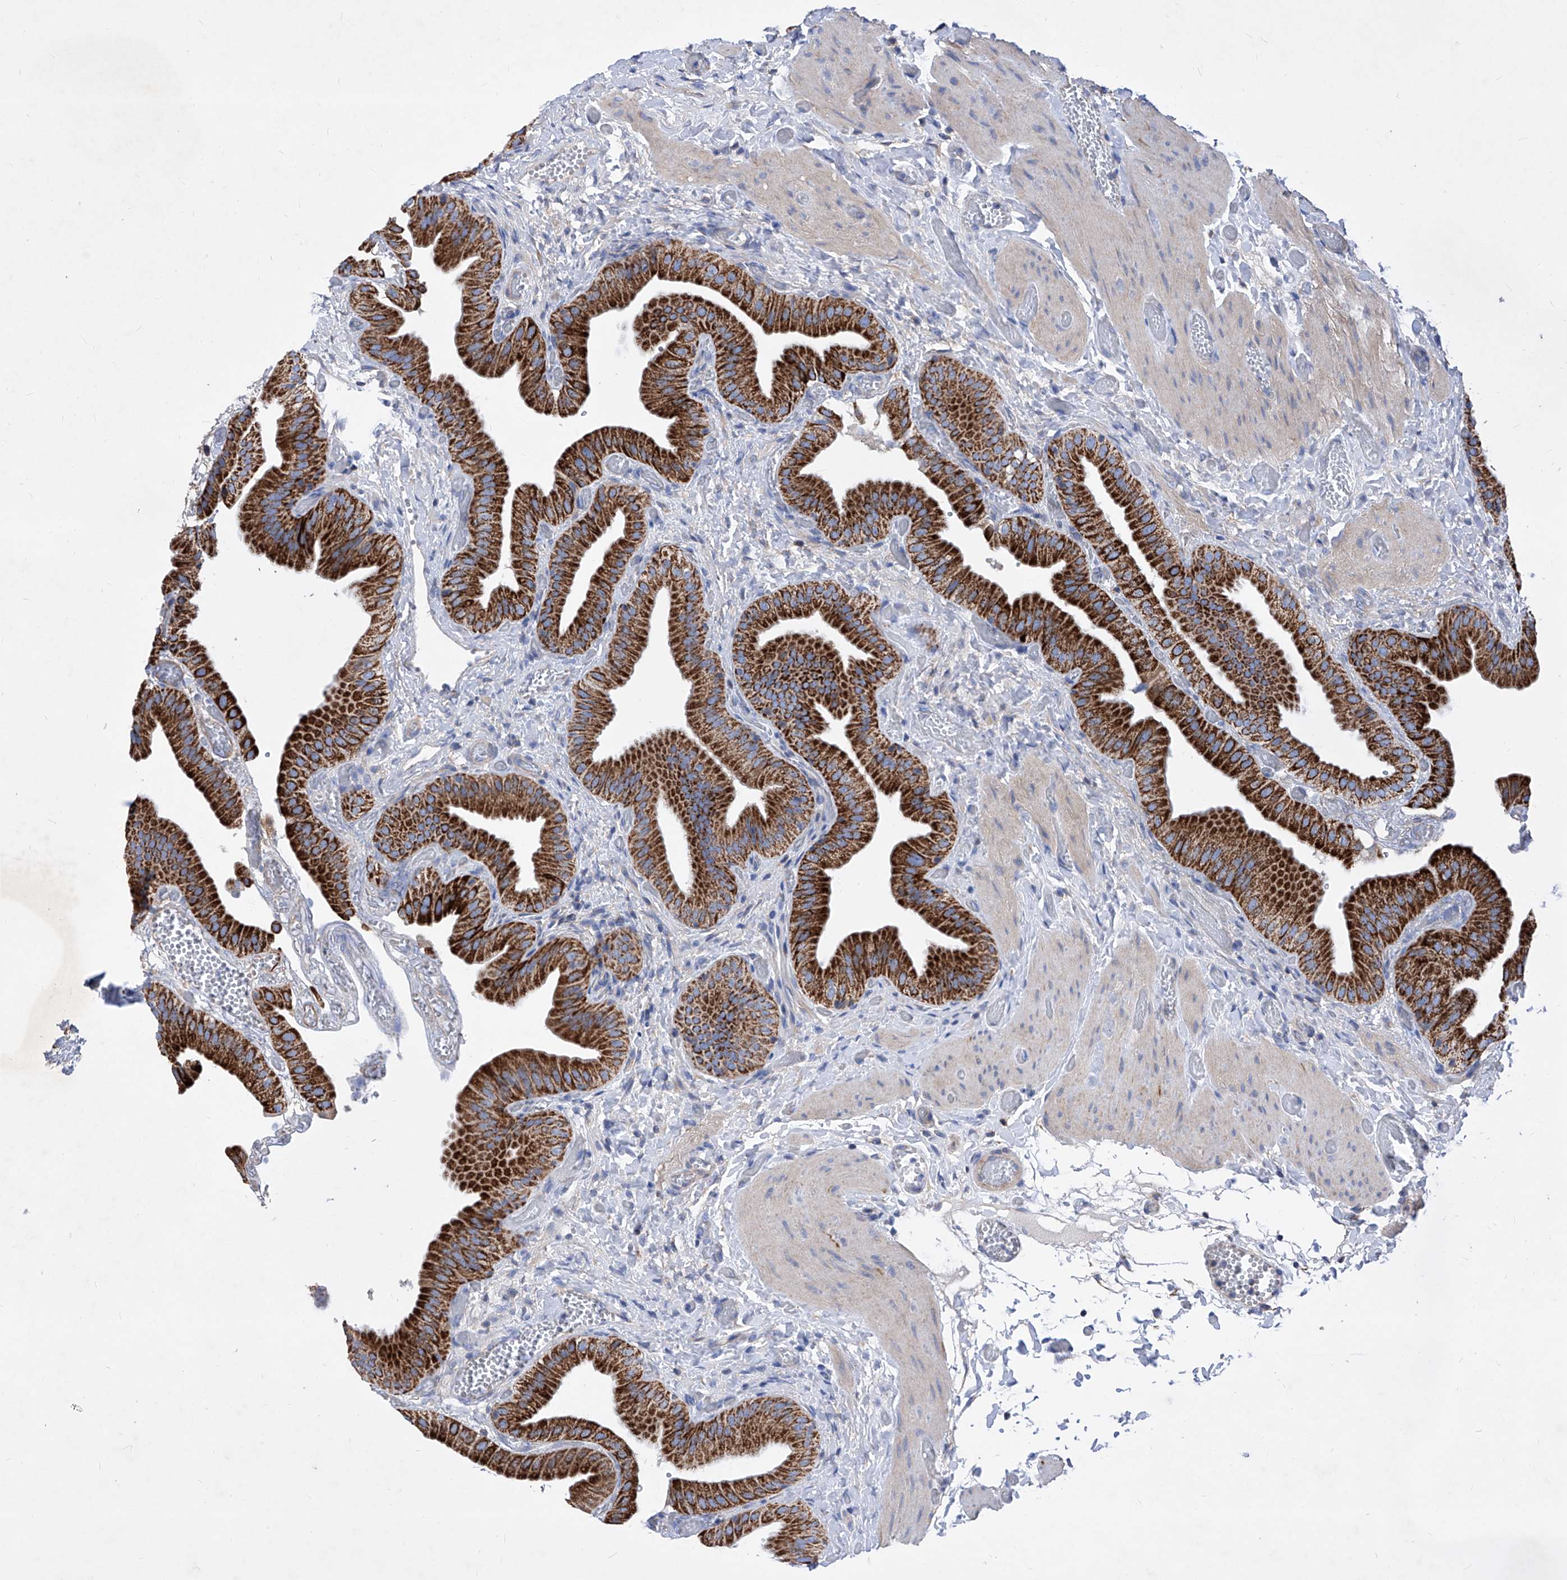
{"staining": {"intensity": "strong", "quantity": ">75%", "location": "cytoplasmic/membranous"}, "tissue": "gallbladder", "cell_type": "Glandular cells", "image_type": "normal", "snomed": [{"axis": "morphology", "description": "Normal tissue, NOS"}, {"axis": "topography", "description": "Gallbladder"}], "caption": "A high amount of strong cytoplasmic/membranous staining is seen in about >75% of glandular cells in unremarkable gallbladder.", "gene": "HRNR", "patient": {"sex": "female", "age": 64}}